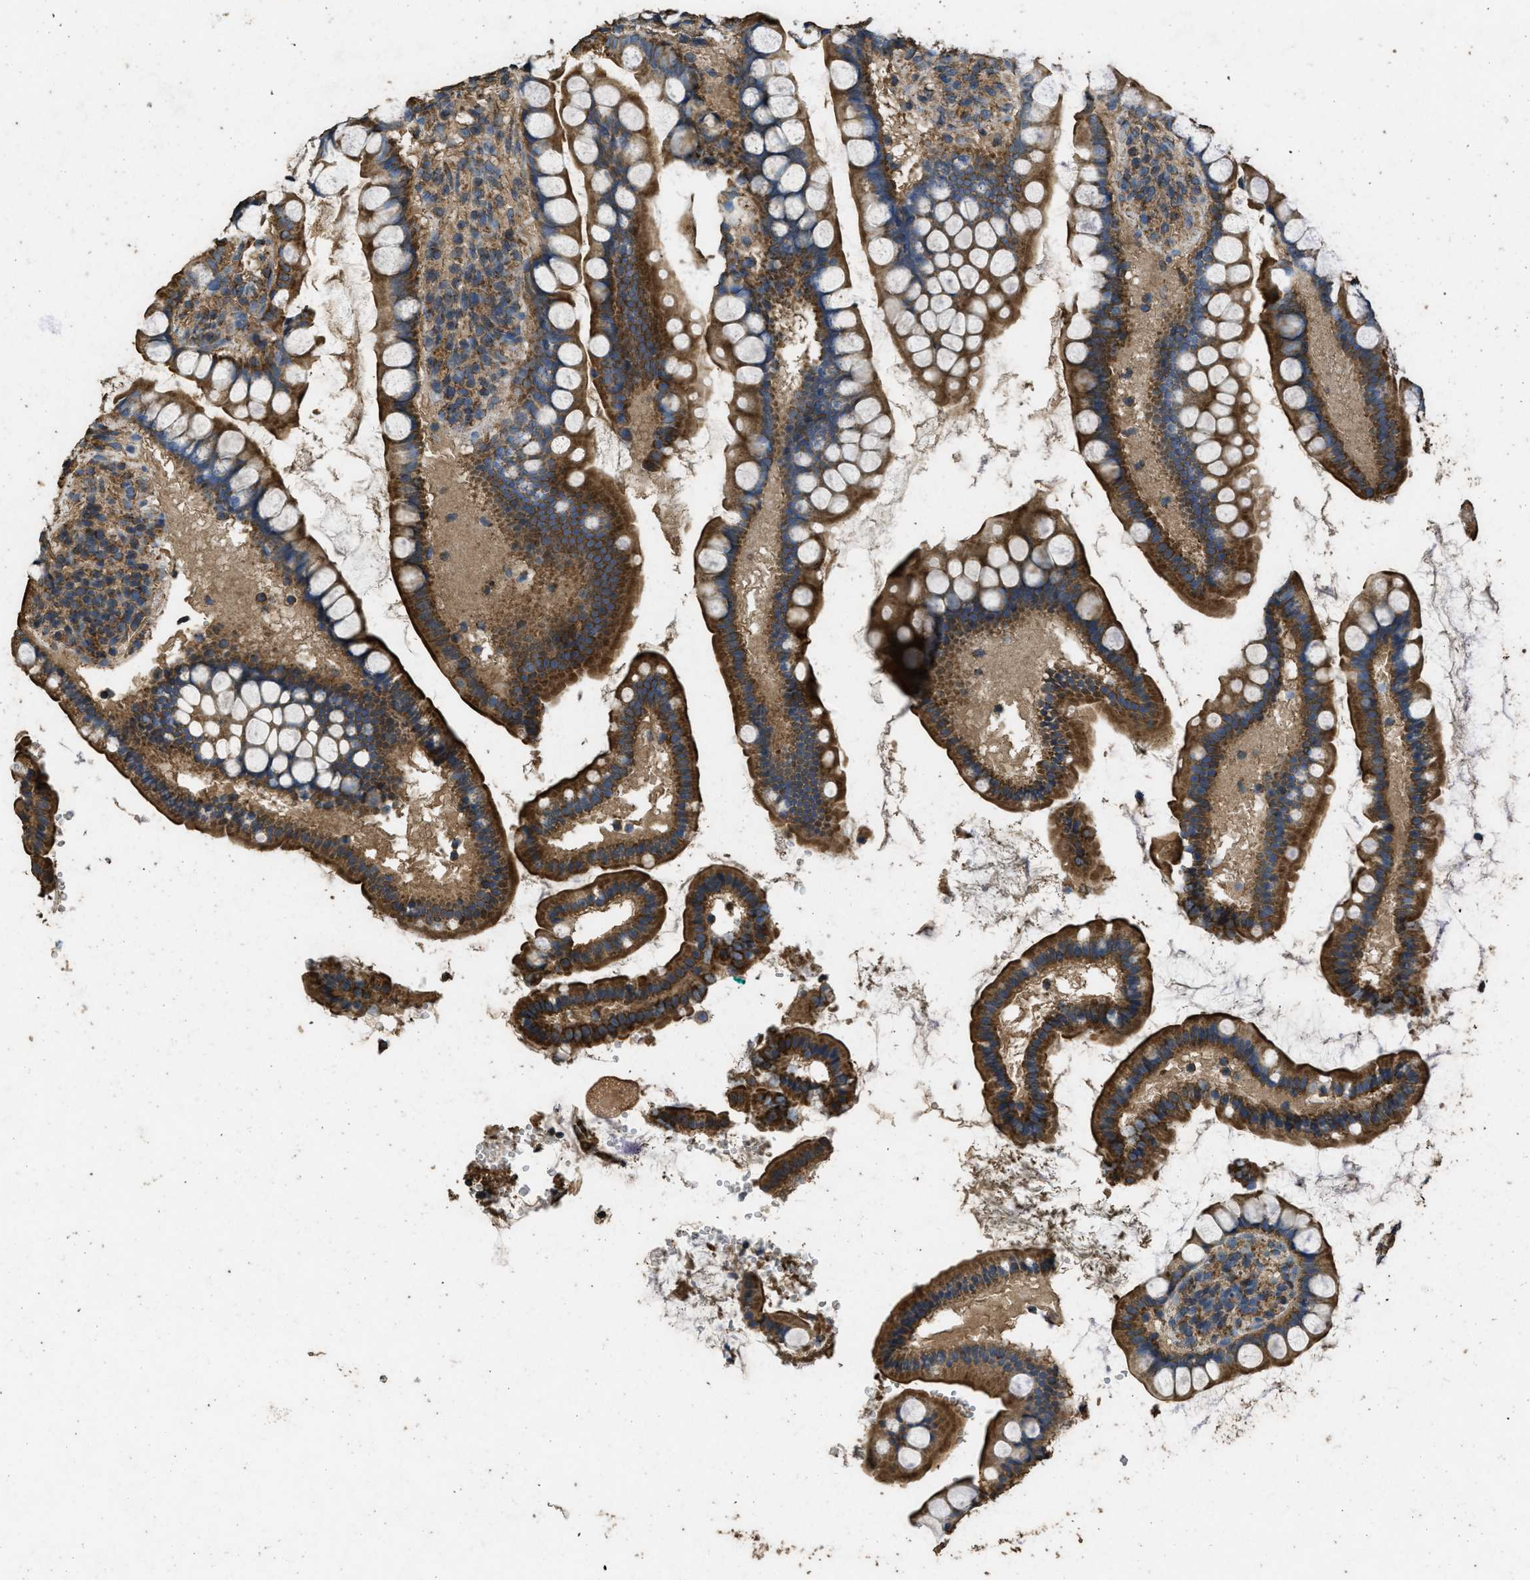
{"staining": {"intensity": "strong", "quantity": ">75%", "location": "cytoplasmic/membranous"}, "tissue": "small intestine", "cell_type": "Glandular cells", "image_type": "normal", "snomed": [{"axis": "morphology", "description": "Normal tissue, NOS"}, {"axis": "topography", "description": "Small intestine"}], "caption": "A brown stain shows strong cytoplasmic/membranous positivity of a protein in glandular cells of normal human small intestine. The staining was performed using DAB (3,3'-diaminobenzidine), with brown indicating positive protein expression. Nuclei are stained blue with hematoxylin.", "gene": "CYRIA", "patient": {"sex": "female", "age": 84}}